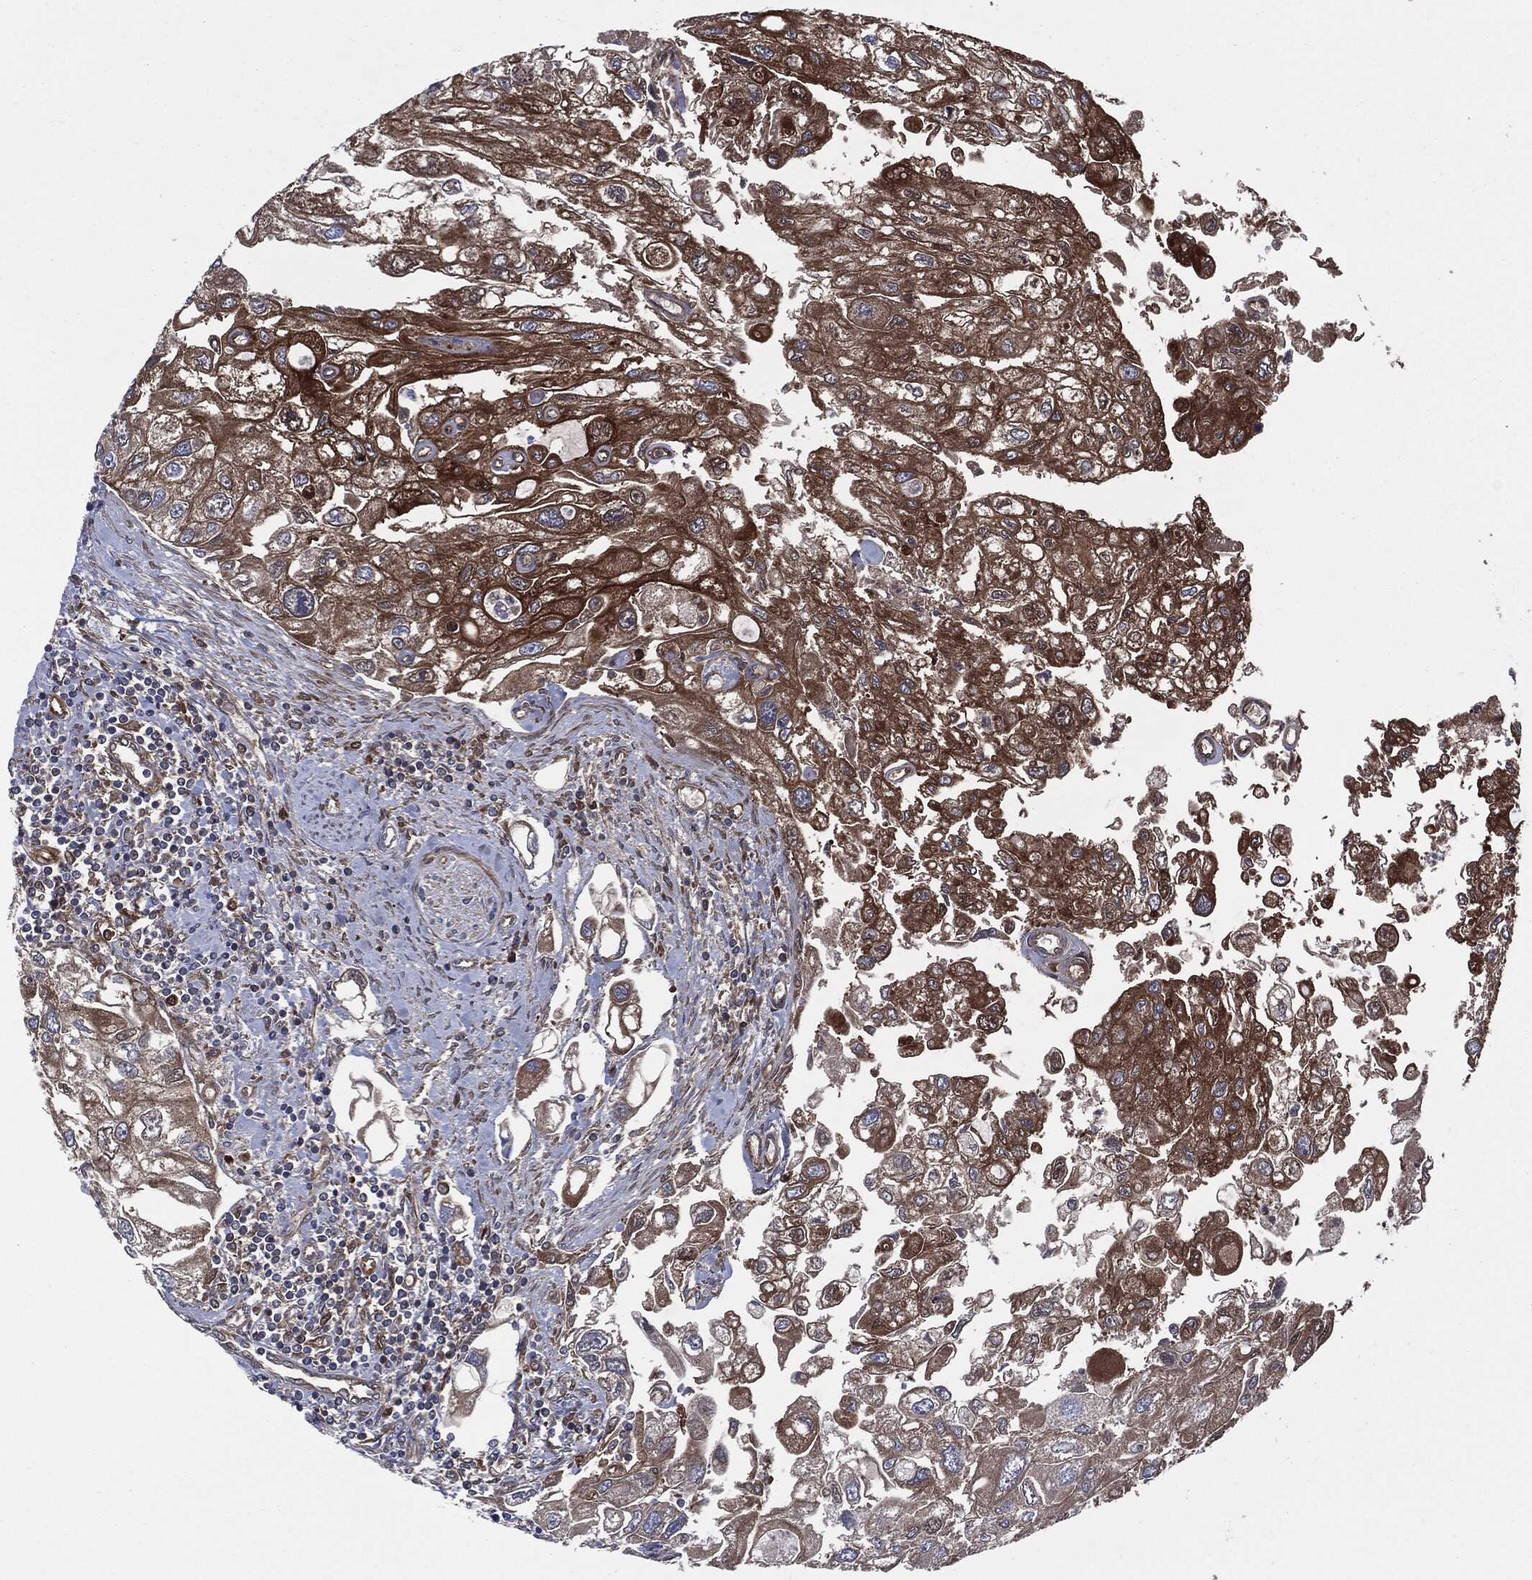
{"staining": {"intensity": "strong", "quantity": ">75%", "location": "cytoplasmic/membranous"}, "tissue": "urothelial cancer", "cell_type": "Tumor cells", "image_type": "cancer", "snomed": [{"axis": "morphology", "description": "Urothelial carcinoma, High grade"}, {"axis": "topography", "description": "Urinary bladder"}], "caption": "Protein staining of urothelial carcinoma (high-grade) tissue shows strong cytoplasmic/membranous staining in about >75% of tumor cells.", "gene": "XPNPEP1", "patient": {"sex": "male", "age": 59}}